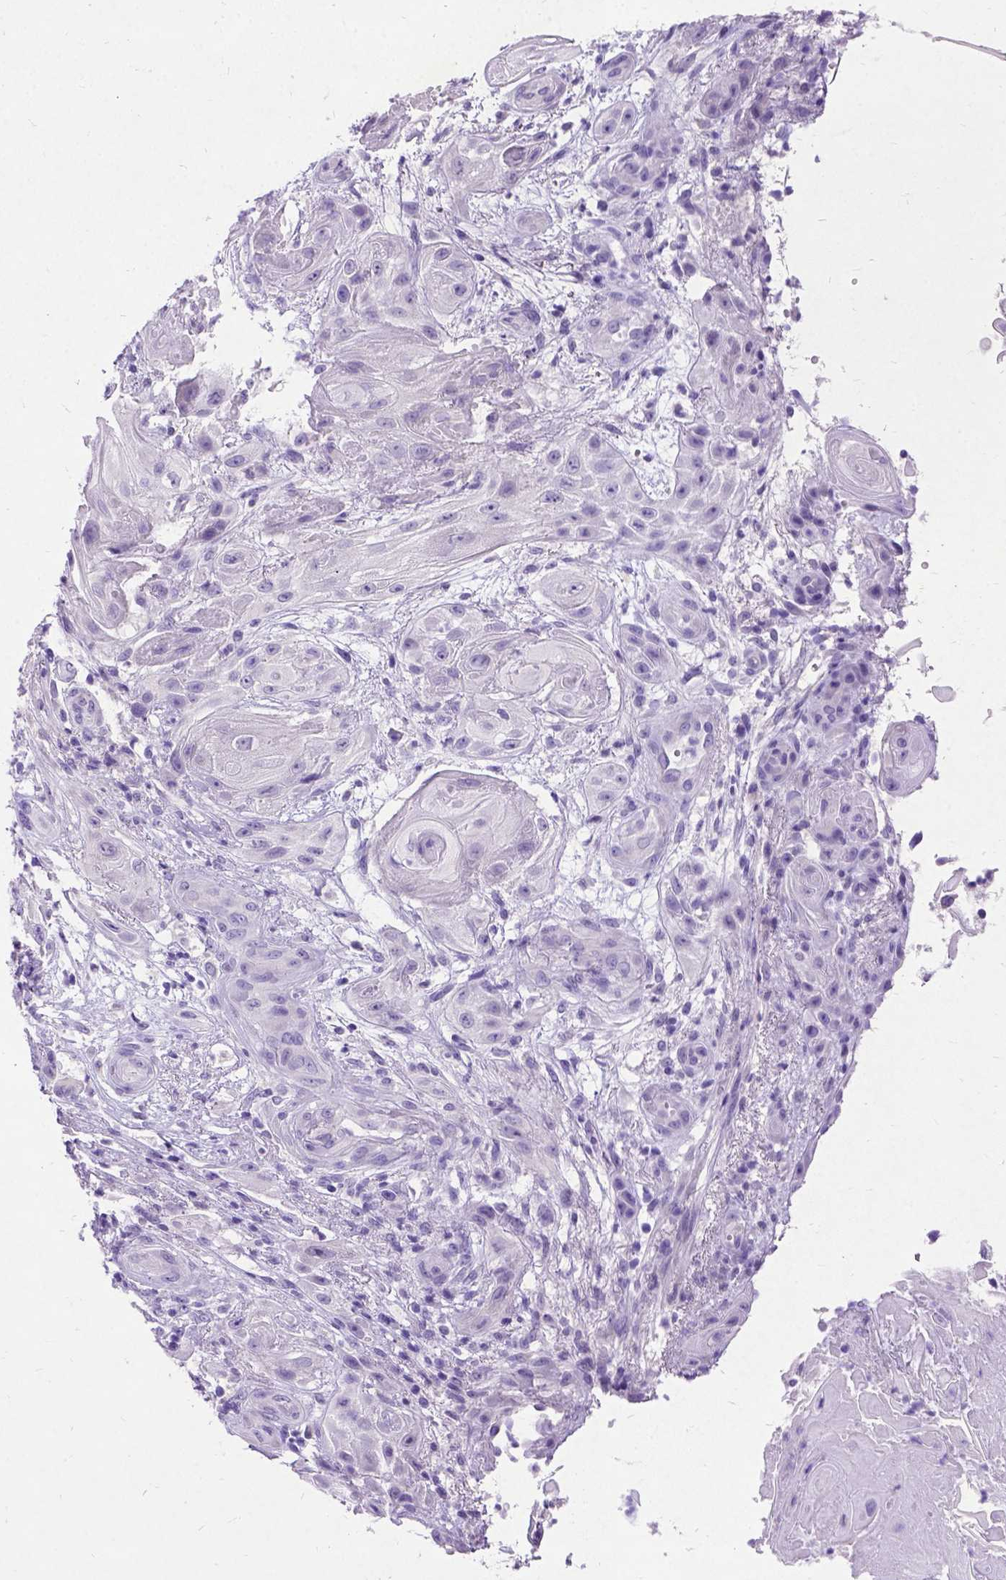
{"staining": {"intensity": "negative", "quantity": "none", "location": "none"}, "tissue": "skin cancer", "cell_type": "Tumor cells", "image_type": "cancer", "snomed": [{"axis": "morphology", "description": "Squamous cell carcinoma, NOS"}, {"axis": "topography", "description": "Skin"}], "caption": "DAB immunohistochemical staining of skin cancer exhibits no significant expression in tumor cells. (Stains: DAB (3,3'-diaminobenzidine) immunohistochemistry with hematoxylin counter stain, Microscopy: brightfield microscopy at high magnification).", "gene": "NEUROD4", "patient": {"sex": "male", "age": 62}}